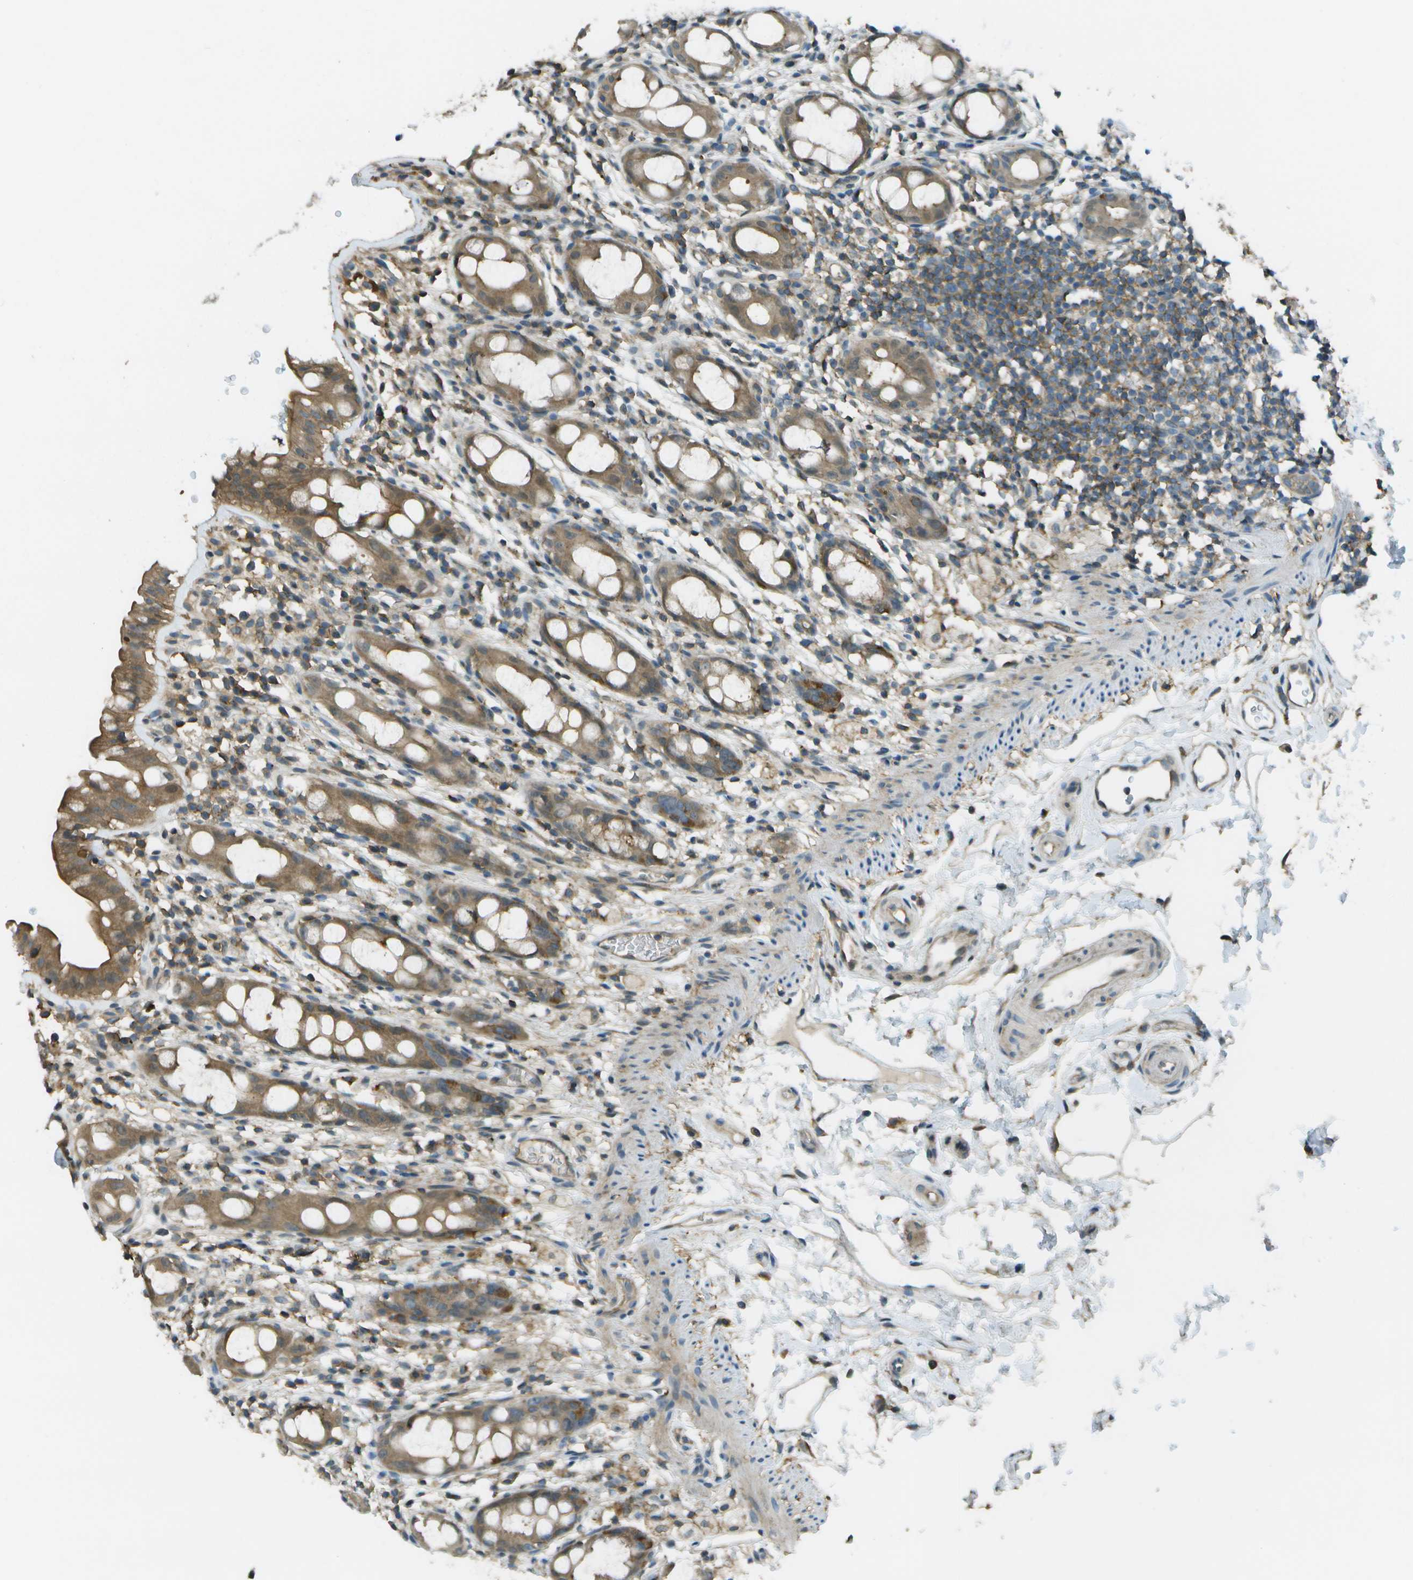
{"staining": {"intensity": "moderate", "quantity": ">75%", "location": "cytoplasmic/membranous"}, "tissue": "rectum", "cell_type": "Glandular cells", "image_type": "normal", "snomed": [{"axis": "morphology", "description": "Normal tissue, NOS"}, {"axis": "topography", "description": "Rectum"}], "caption": "A medium amount of moderate cytoplasmic/membranous staining is present in approximately >75% of glandular cells in unremarkable rectum.", "gene": "LRRC66", "patient": {"sex": "male", "age": 44}}